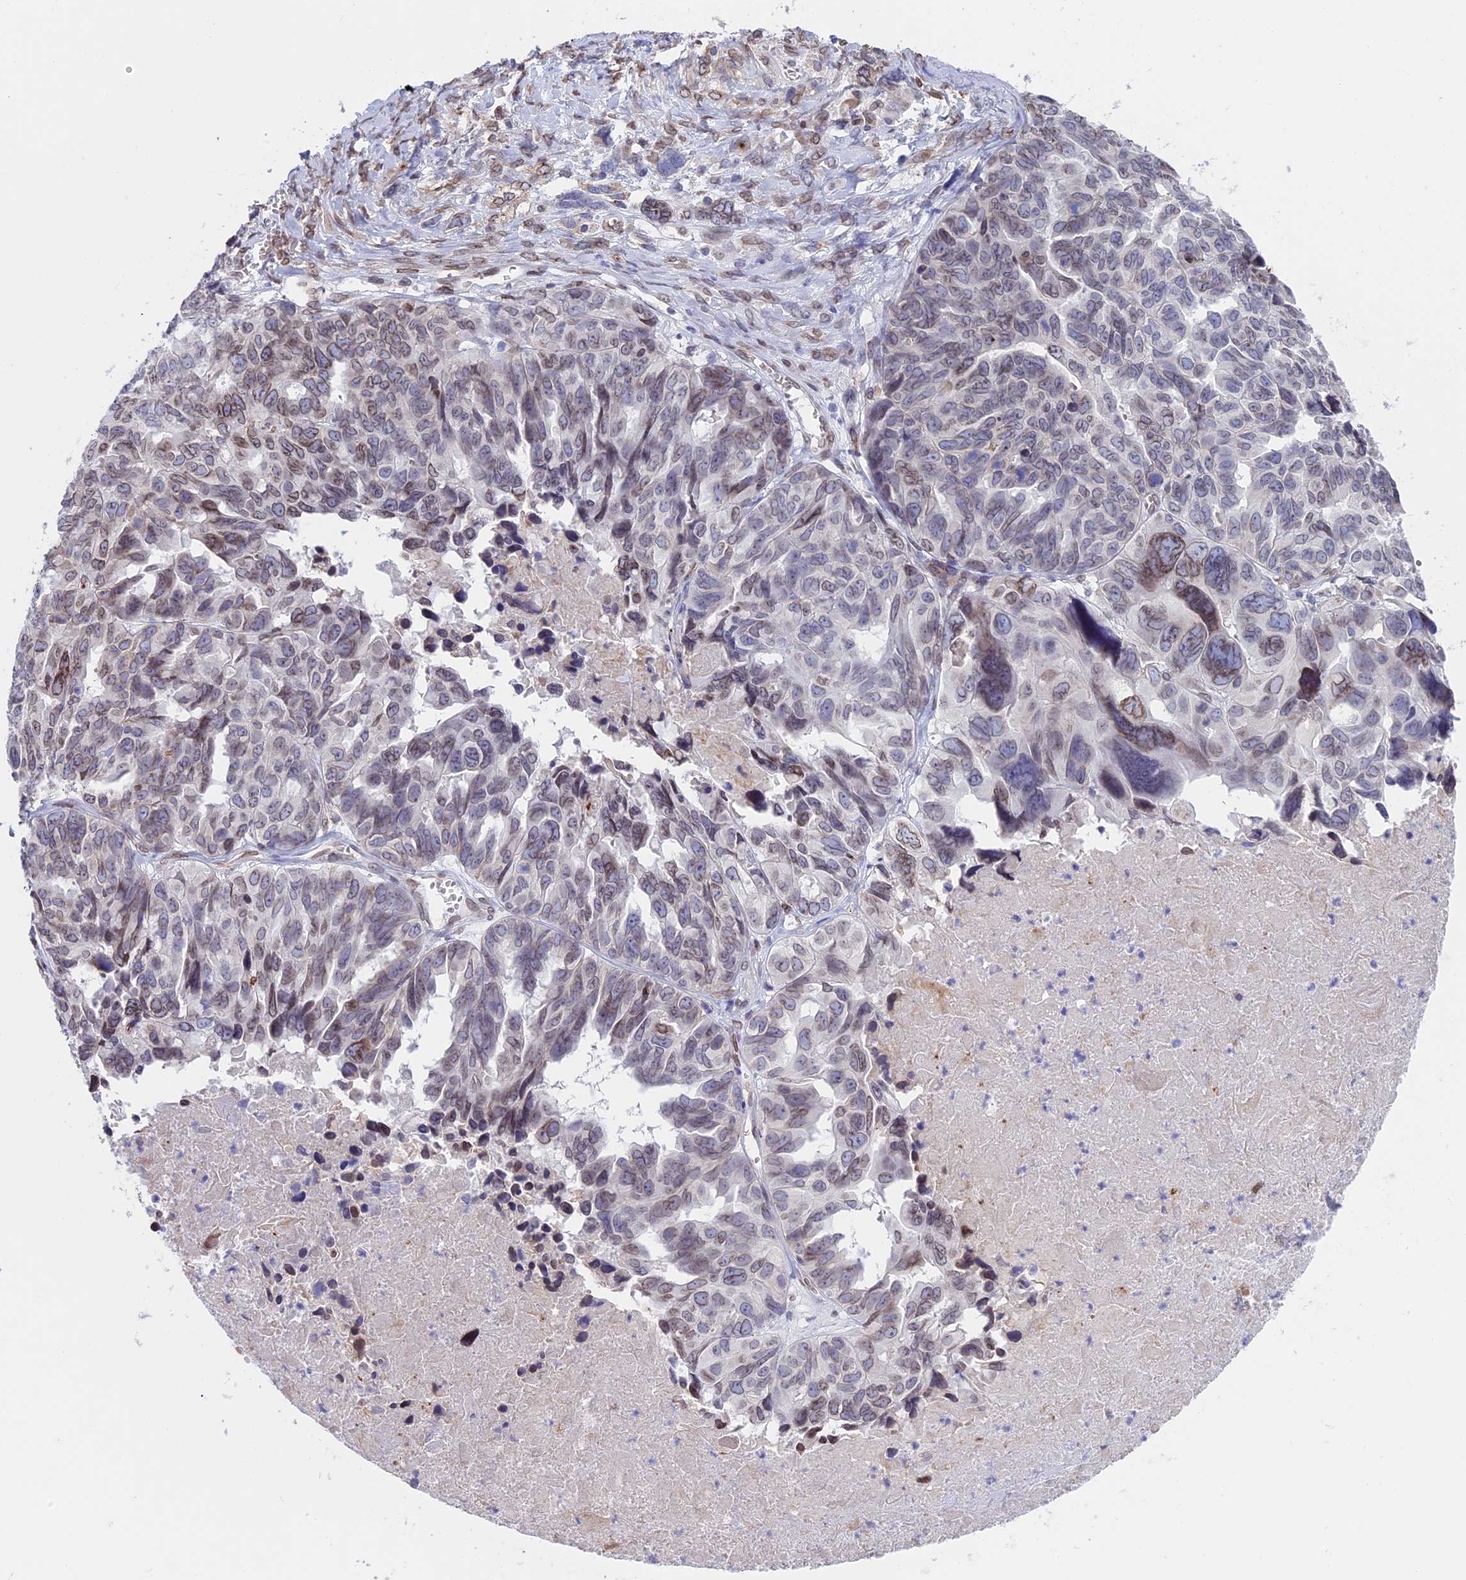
{"staining": {"intensity": "weak", "quantity": "25%-75%", "location": "nuclear"}, "tissue": "ovarian cancer", "cell_type": "Tumor cells", "image_type": "cancer", "snomed": [{"axis": "morphology", "description": "Cystadenocarcinoma, serous, NOS"}, {"axis": "topography", "description": "Ovary"}], "caption": "Protein analysis of ovarian serous cystadenocarcinoma tissue reveals weak nuclear staining in approximately 25%-75% of tumor cells.", "gene": "TMPRSS7", "patient": {"sex": "female", "age": 79}}